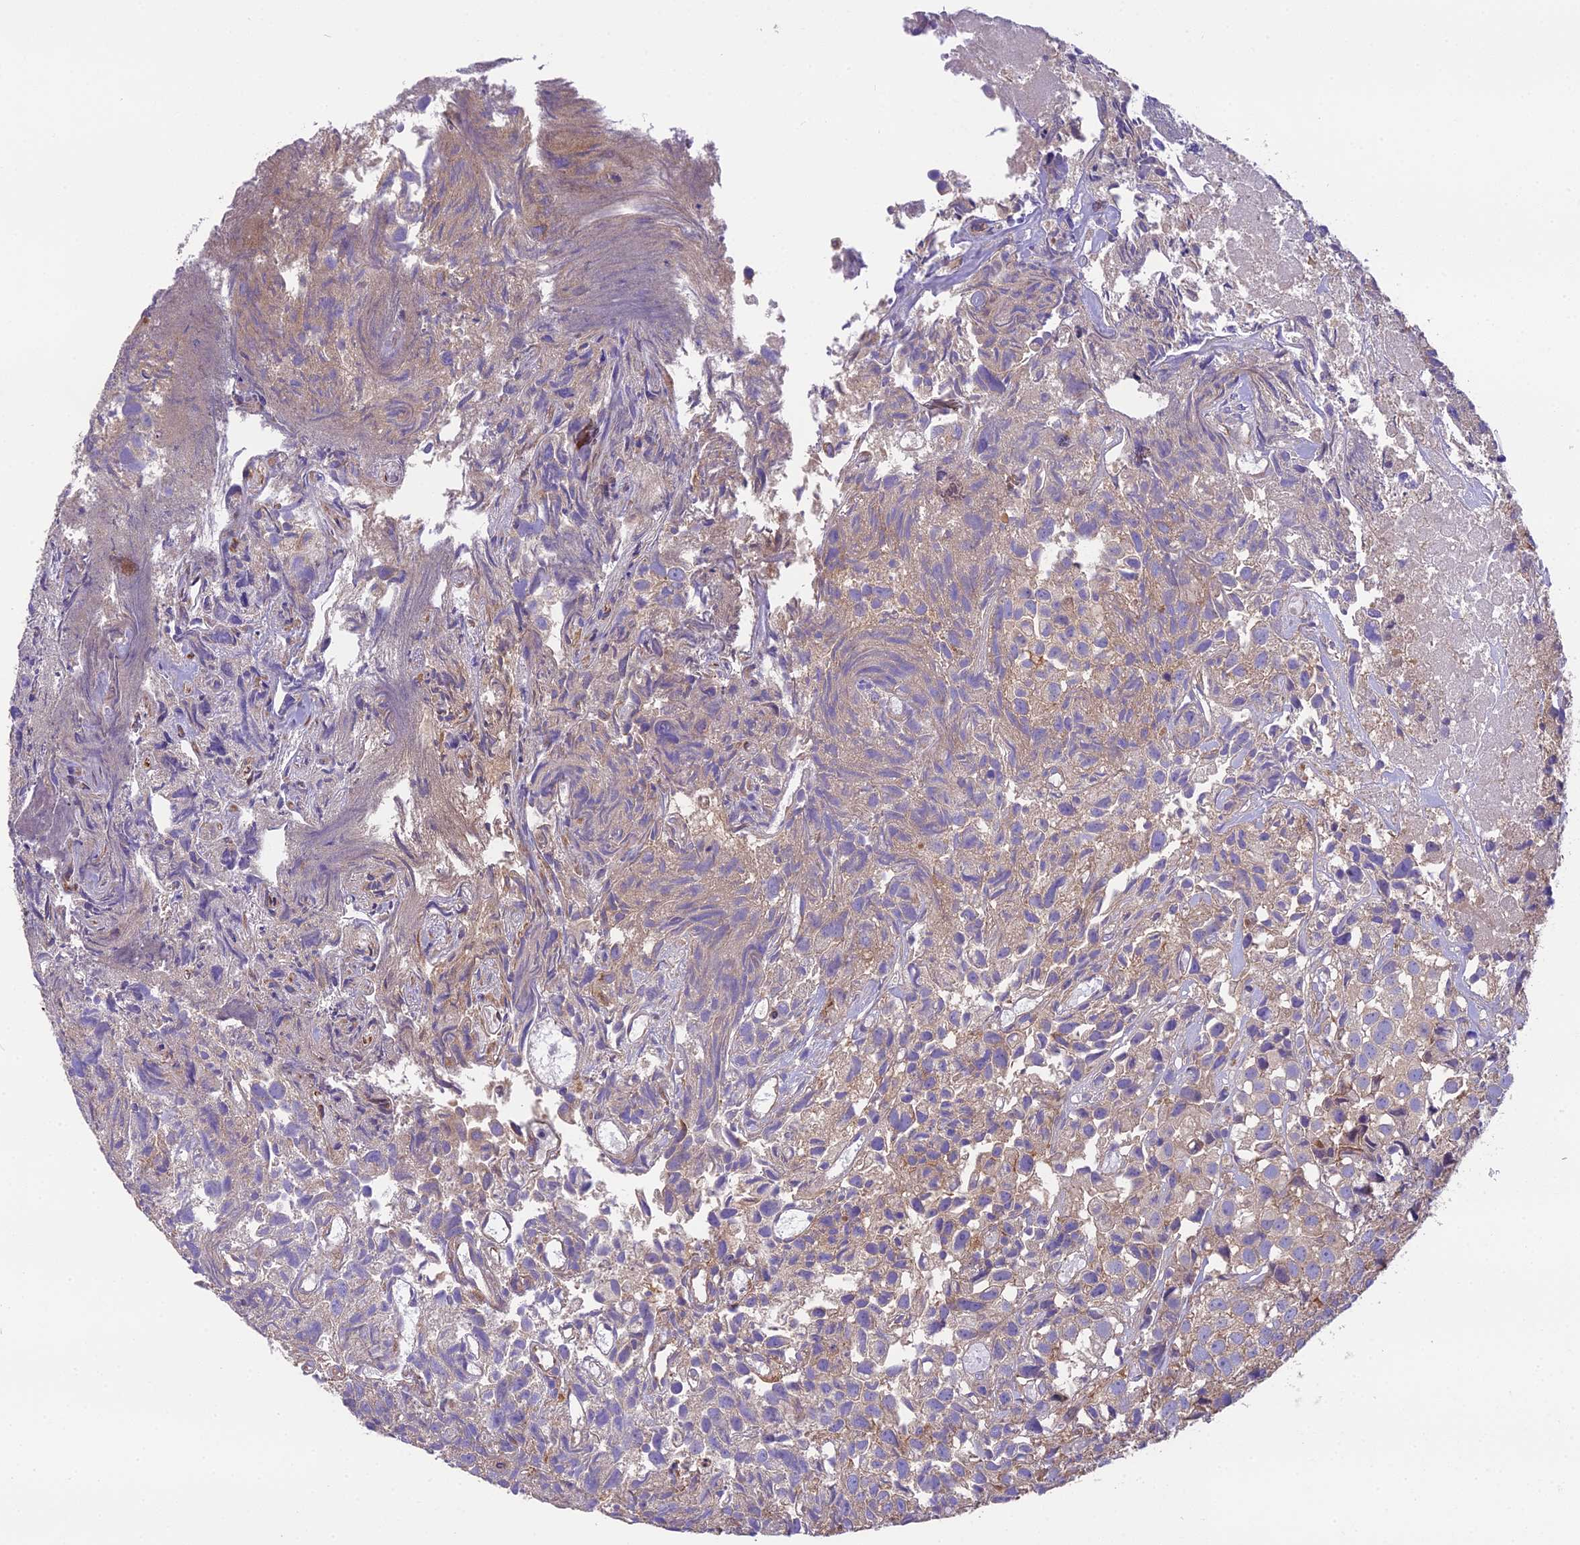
{"staining": {"intensity": "weak", "quantity": ">75%", "location": "cytoplasmic/membranous"}, "tissue": "urothelial cancer", "cell_type": "Tumor cells", "image_type": "cancer", "snomed": [{"axis": "morphology", "description": "Urothelial carcinoma, High grade"}, {"axis": "topography", "description": "Urinary bladder"}], "caption": "DAB immunohistochemical staining of urothelial cancer displays weak cytoplasmic/membranous protein expression in approximately >75% of tumor cells.", "gene": "BLOC1S4", "patient": {"sex": "female", "age": 75}}